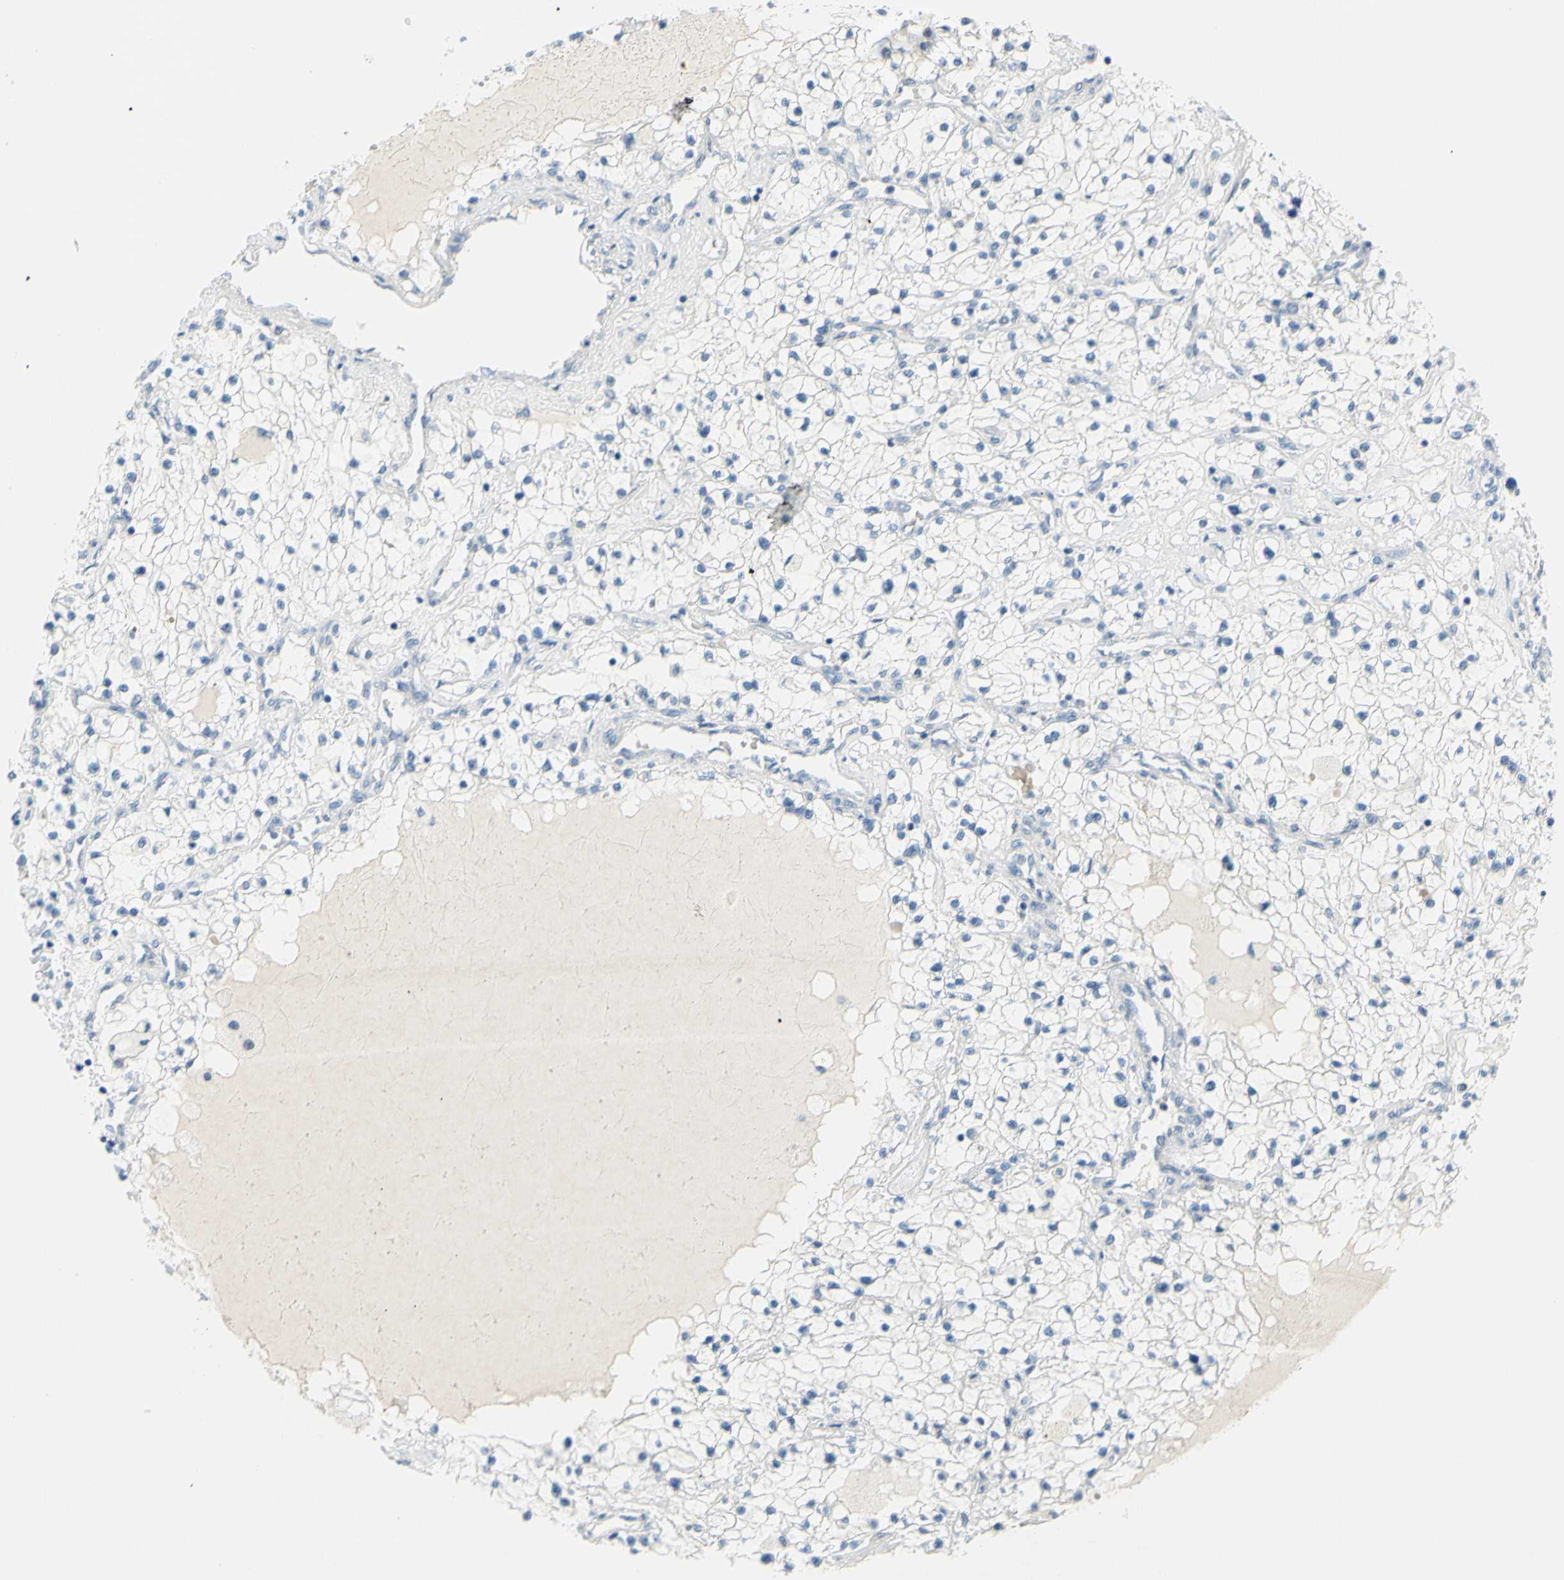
{"staining": {"intensity": "negative", "quantity": "none", "location": "none"}, "tissue": "renal cancer", "cell_type": "Tumor cells", "image_type": "cancer", "snomed": [{"axis": "morphology", "description": "Adenocarcinoma, NOS"}, {"axis": "topography", "description": "Kidney"}], "caption": "A high-resolution micrograph shows IHC staining of renal cancer, which reveals no significant positivity in tumor cells.", "gene": "DCT", "patient": {"sex": "male", "age": 68}}